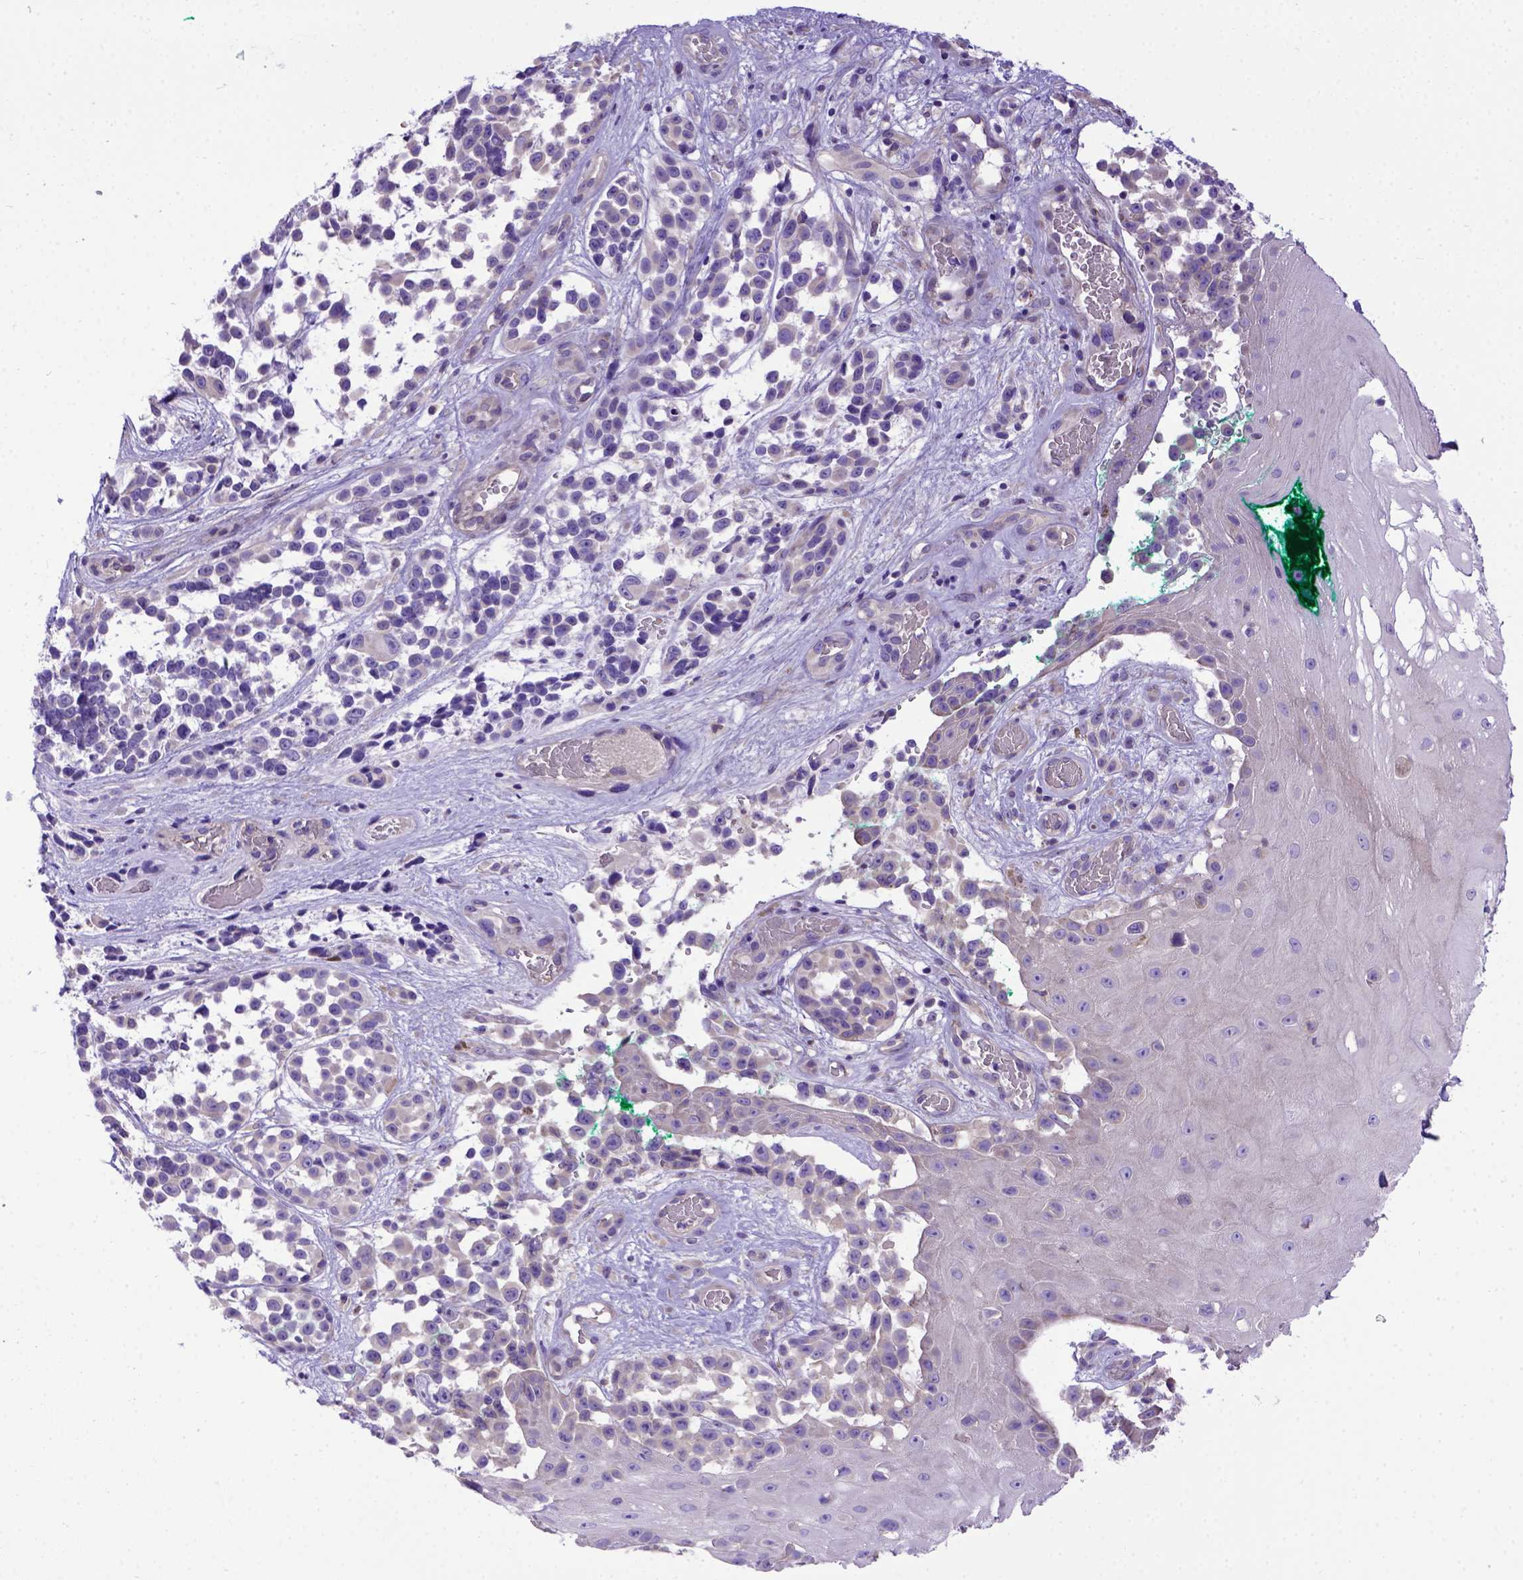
{"staining": {"intensity": "negative", "quantity": "none", "location": "none"}, "tissue": "melanoma", "cell_type": "Tumor cells", "image_type": "cancer", "snomed": [{"axis": "morphology", "description": "Malignant melanoma, NOS"}, {"axis": "topography", "description": "Skin"}], "caption": "High magnification brightfield microscopy of melanoma stained with DAB (3,3'-diaminobenzidine) (brown) and counterstained with hematoxylin (blue): tumor cells show no significant staining. (IHC, brightfield microscopy, high magnification).", "gene": "ADAM12", "patient": {"sex": "female", "age": 88}}